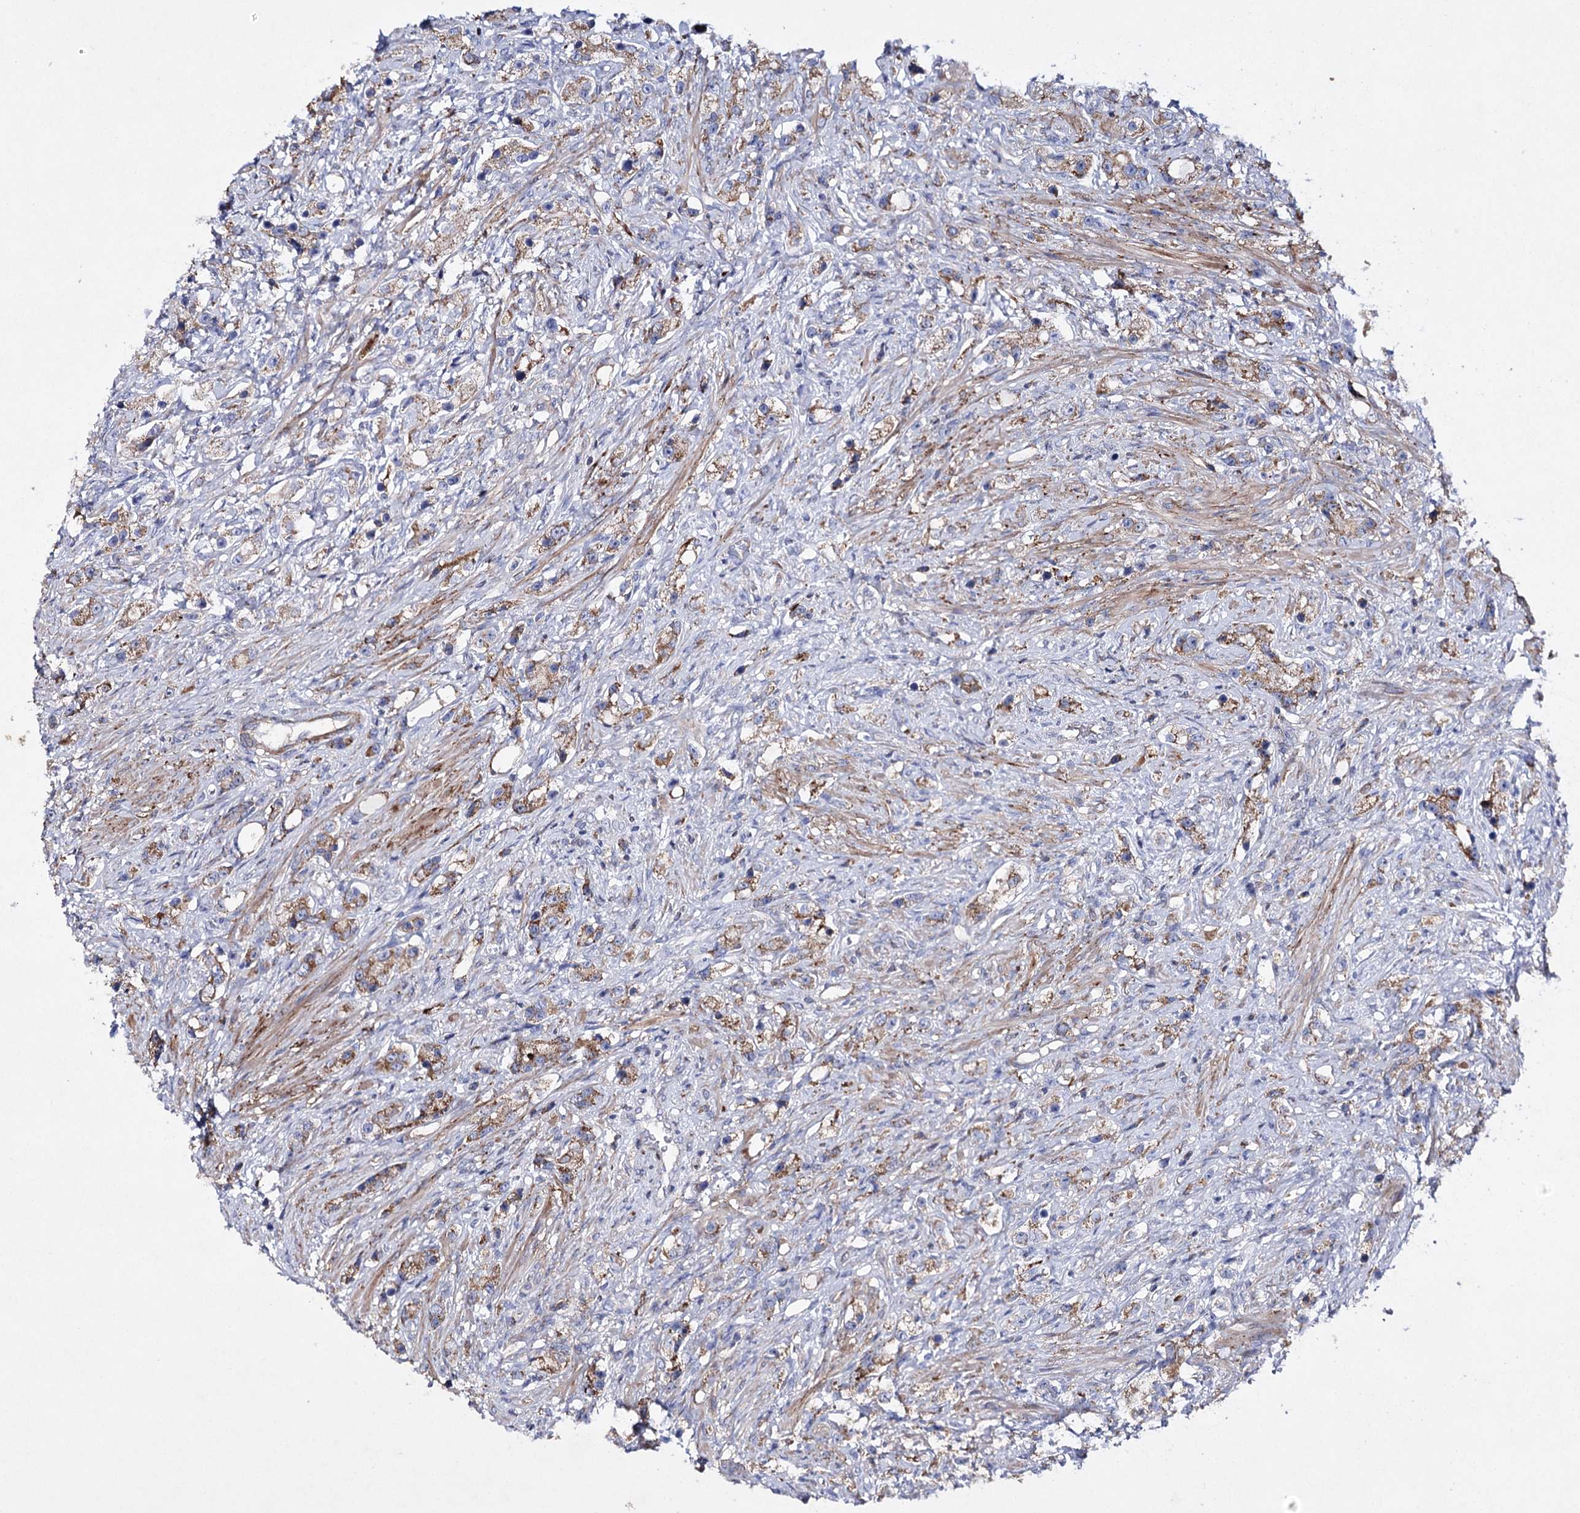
{"staining": {"intensity": "moderate", "quantity": ">75%", "location": "cytoplasmic/membranous"}, "tissue": "prostate cancer", "cell_type": "Tumor cells", "image_type": "cancer", "snomed": [{"axis": "morphology", "description": "Adenocarcinoma, High grade"}, {"axis": "topography", "description": "Prostate"}], "caption": "A micrograph of human prostate cancer stained for a protein reveals moderate cytoplasmic/membranous brown staining in tumor cells. Immunohistochemistry stains the protein of interest in brown and the nuclei are stained blue.", "gene": "COX15", "patient": {"sex": "male", "age": 63}}